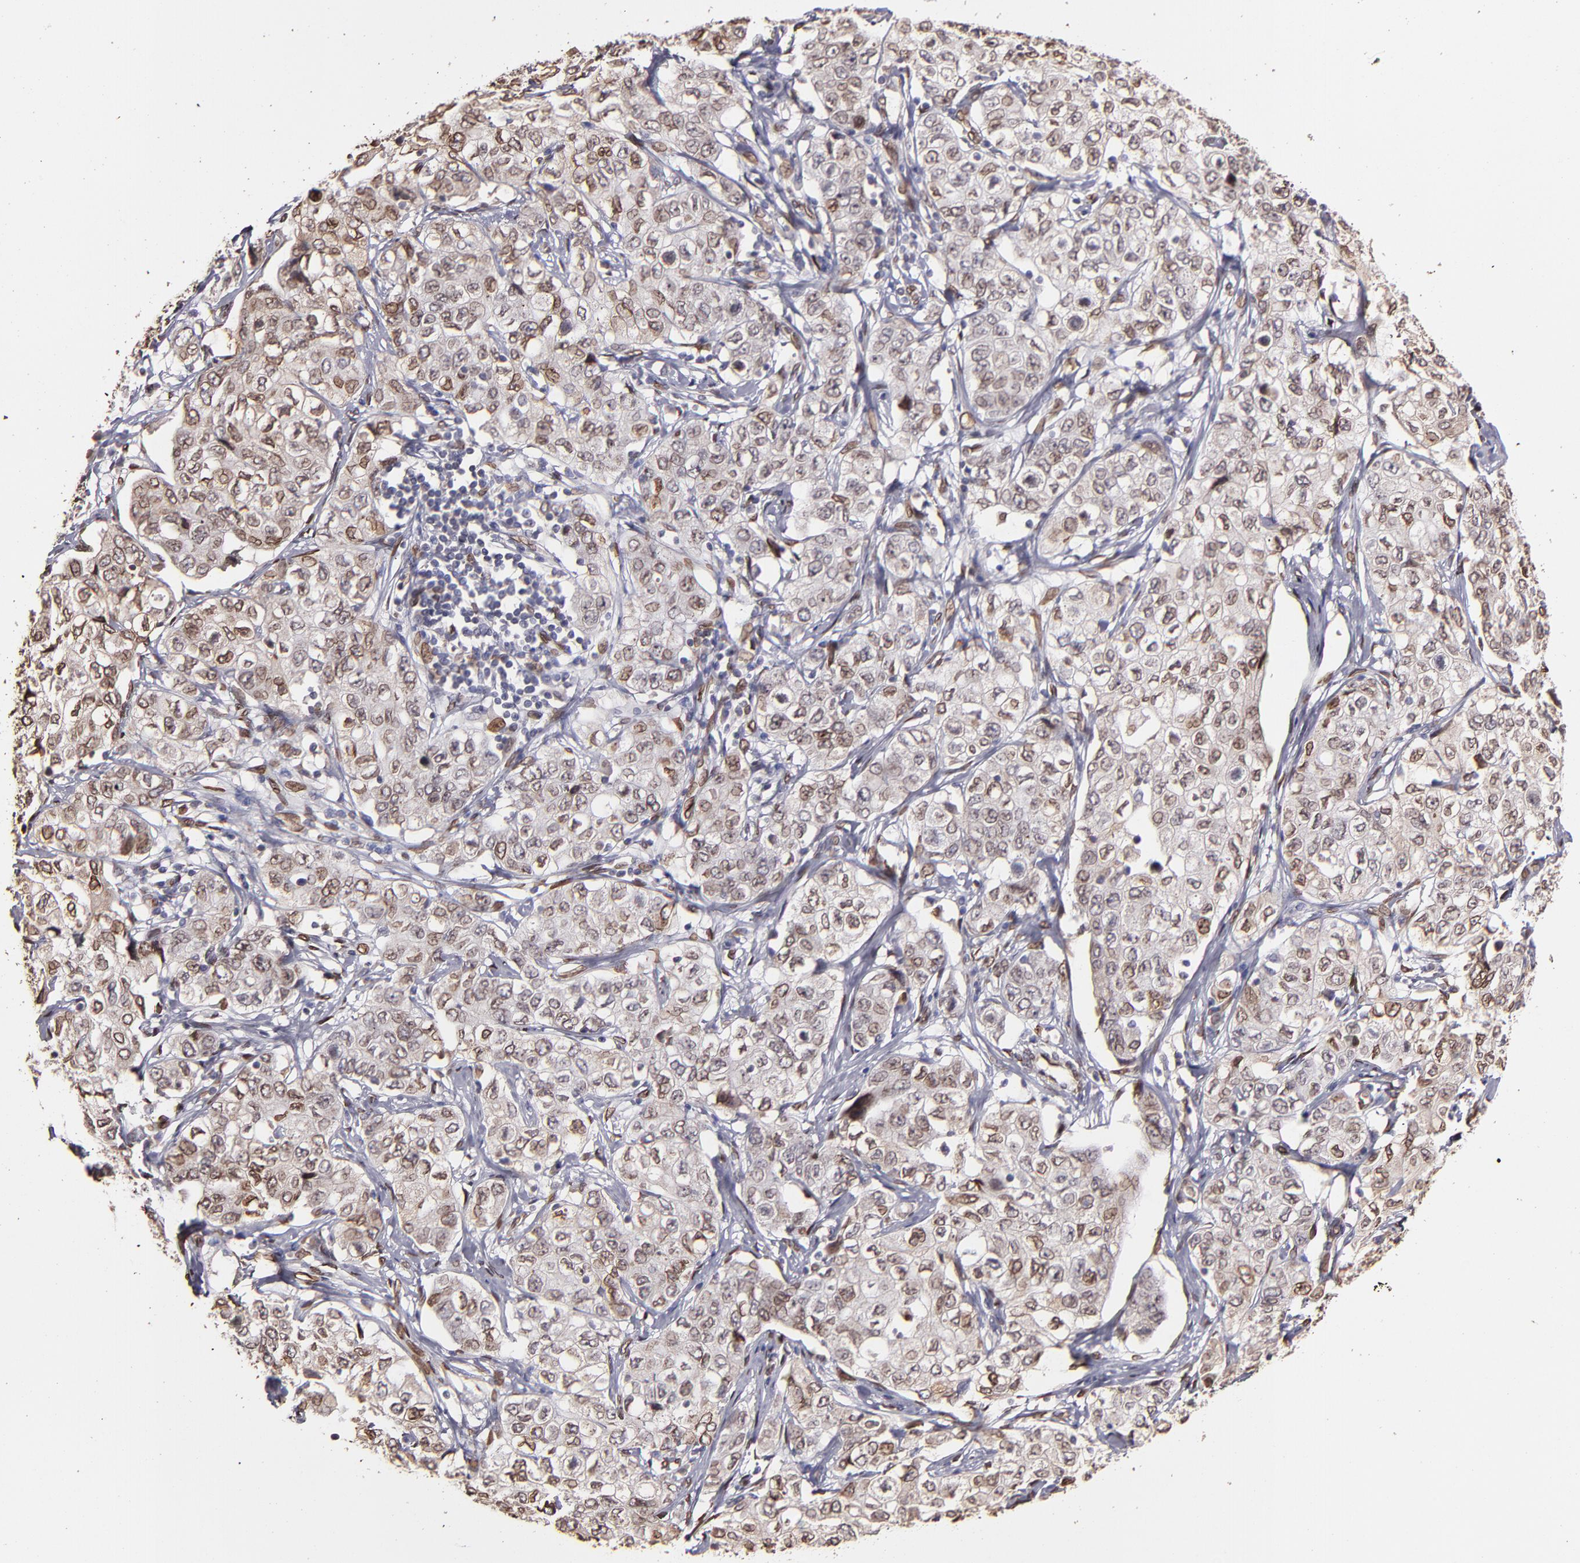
{"staining": {"intensity": "moderate", "quantity": ">75%", "location": "cytoplasmic/membranous,nuclear"}, "tissue": "stomach cancer", "cell_type": "Tumor cells", "image_type": "cancer", "snomed": [{"axis": "morphology", "description": "Adenocarcinoma, NOS"}, {"axis": "topography", "description": "Stomach"}], "caption": "A photomicrograph of stomach adenocarcinoma stained for a protein demonstrates moderate cytoplasmic/membranous and nuclear brown staining in tumor cells.", "gene": "PUM3", "patient": {"sex": "male", "age": 48}}